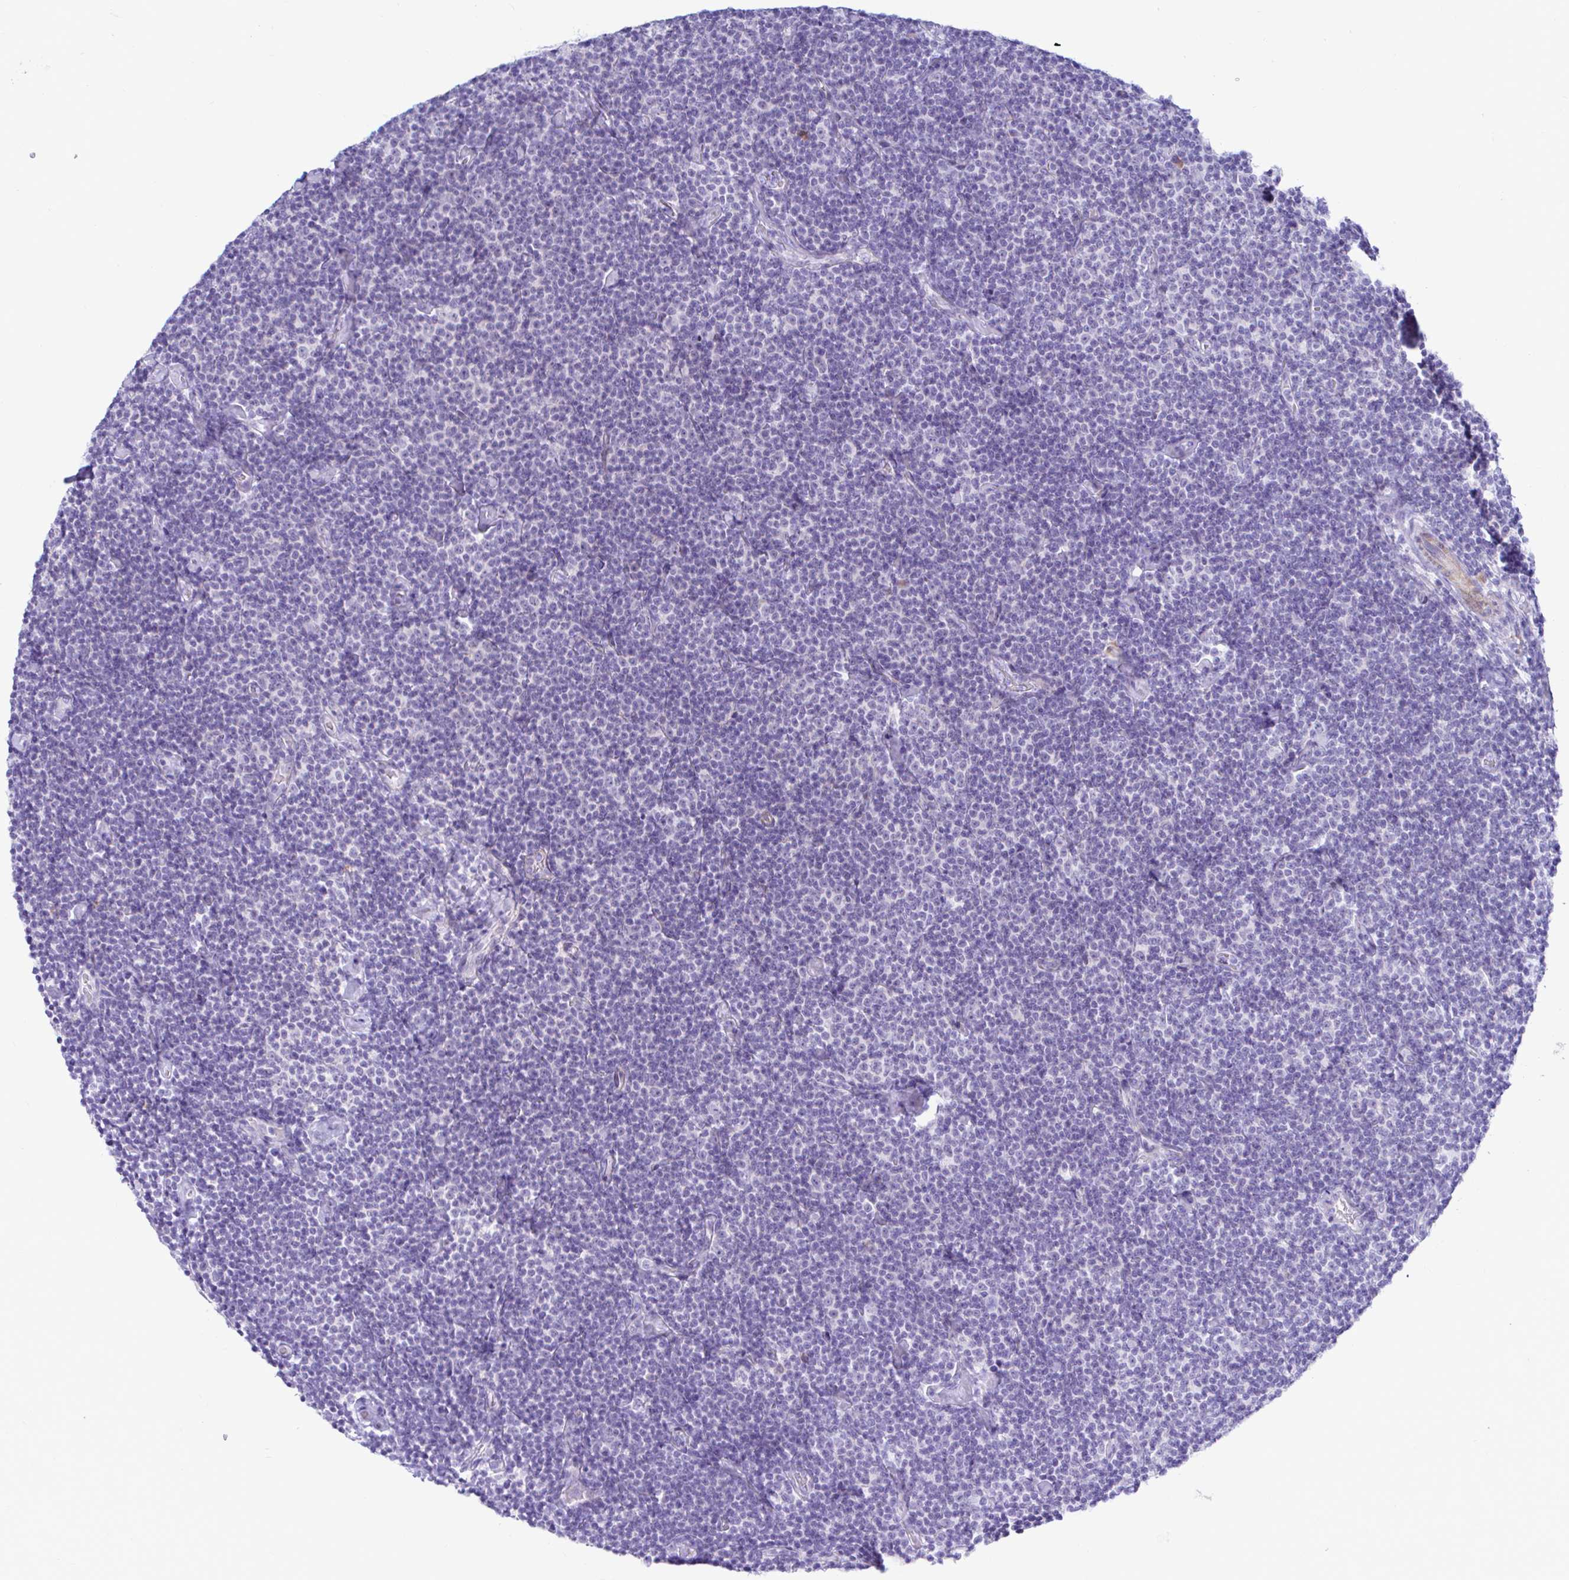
{"staining": {"intensity": "negative", "quantity": "none", "location": "none"}, "tissue": "lymphoma", "cell_type": "Tumor cells", "image_type": "cancer", "snomed": [{"axis": "morphology", "description": "Malignant lymphoma, non-Hodgkin's type, Low grade"}, {"axis": "topography", "description": "Lymph node"}], "caption": "Immunohistochemical staining of low-grade malignant lymphoma, non-Hodgkin's type exhibits no significant positivity in tumor cells.", "gene": "NBPF3", "patient": {"sex": "male", "age": 81}}